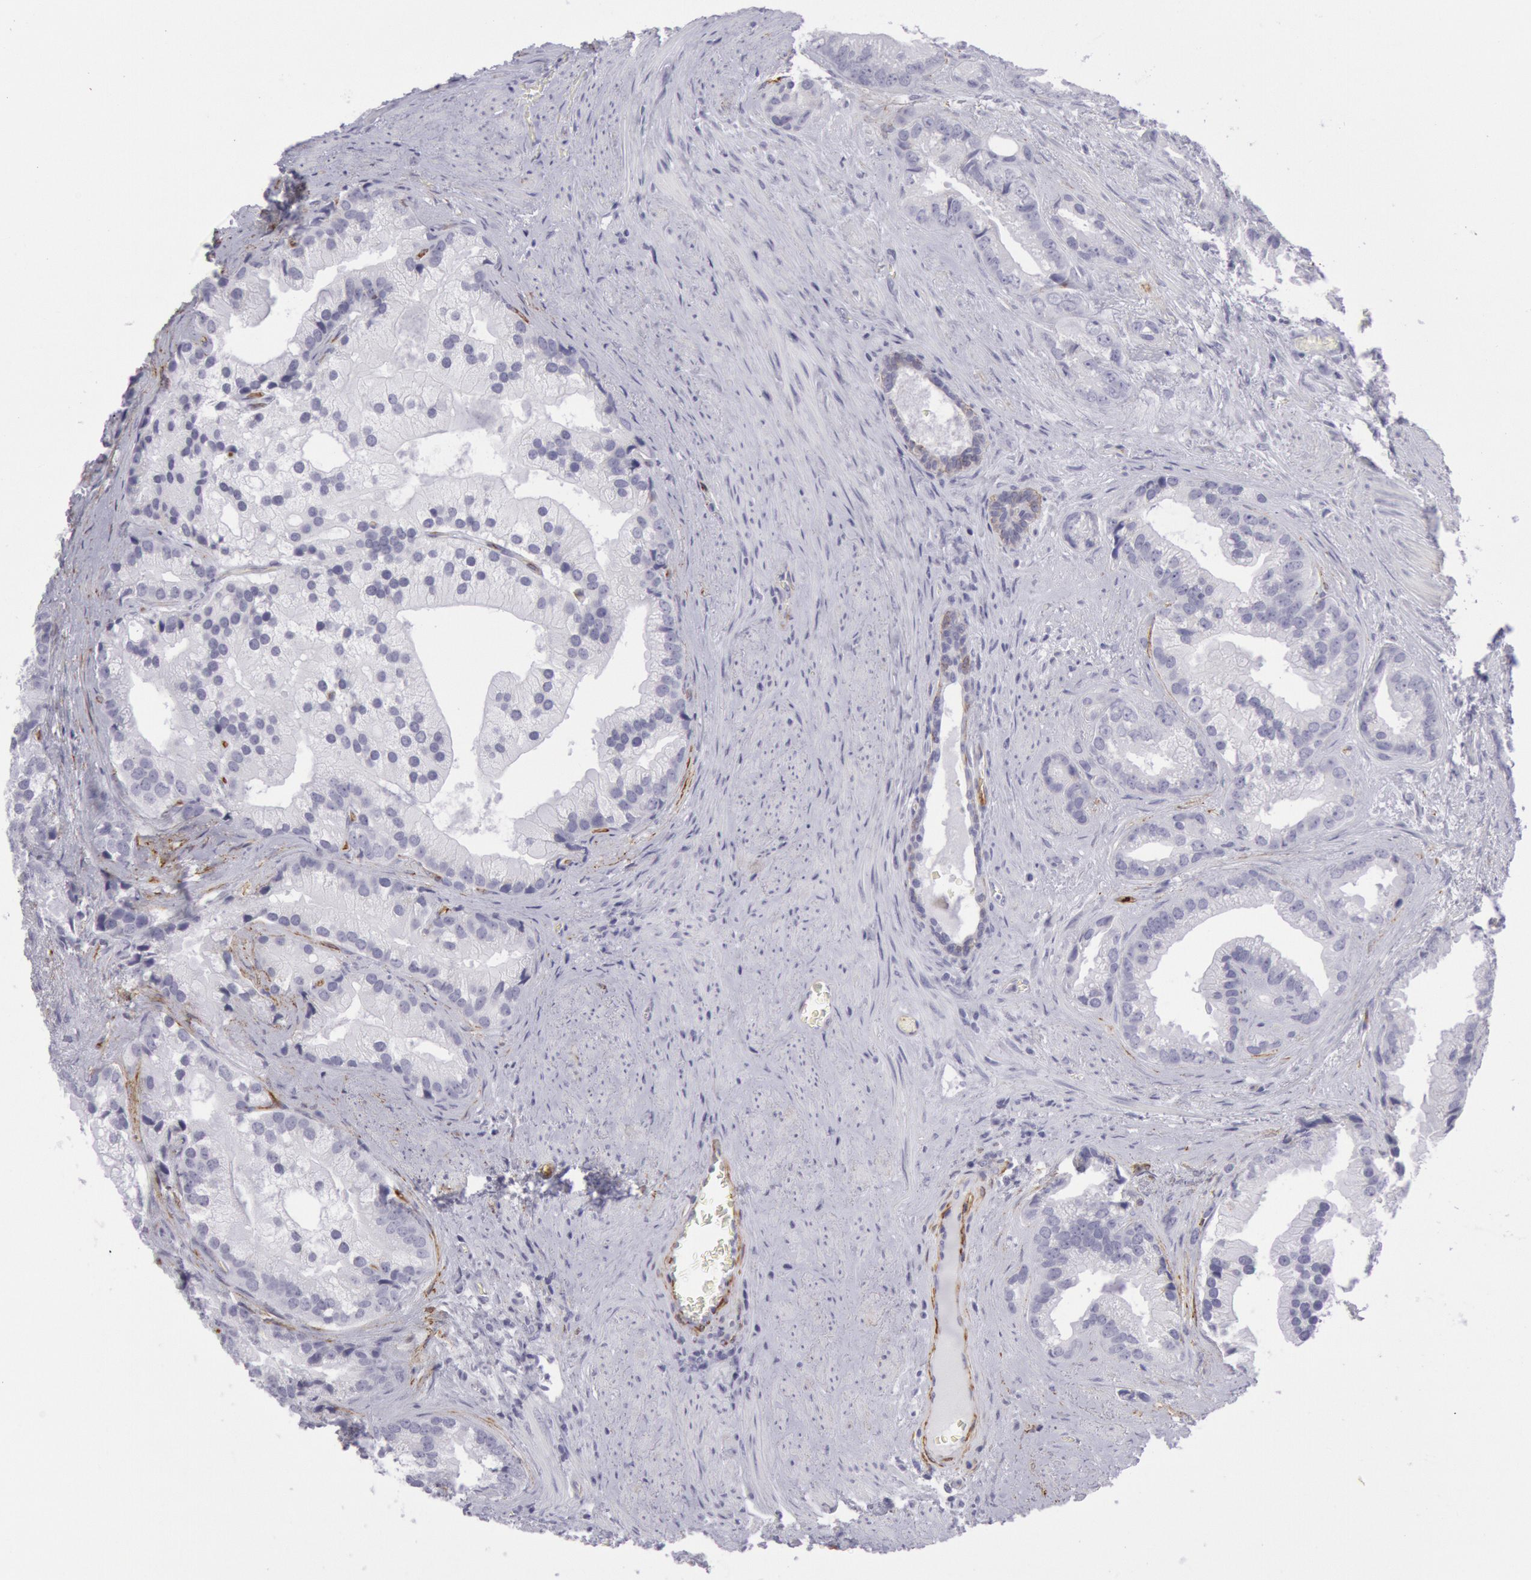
{"staining": {"intensity": "negative", "quantity": "none", "location": "none"}, "tissue": "prostate cancer", "cell_type": "Tumor cells", "image_type": "cancer", "snomed": [{"axis": "morphology", "description": "Adenocarcinoma, Low grade"}, {"axis": "topography", "description": "Prostate"}], "caption": "Prostate cancer was stained to show a protein in brown. There is no significant positivity in tumor cells. Nuclei are stained in blue.", "gene": "CDH13", "patient": {"sex": "male", "age": 71}}